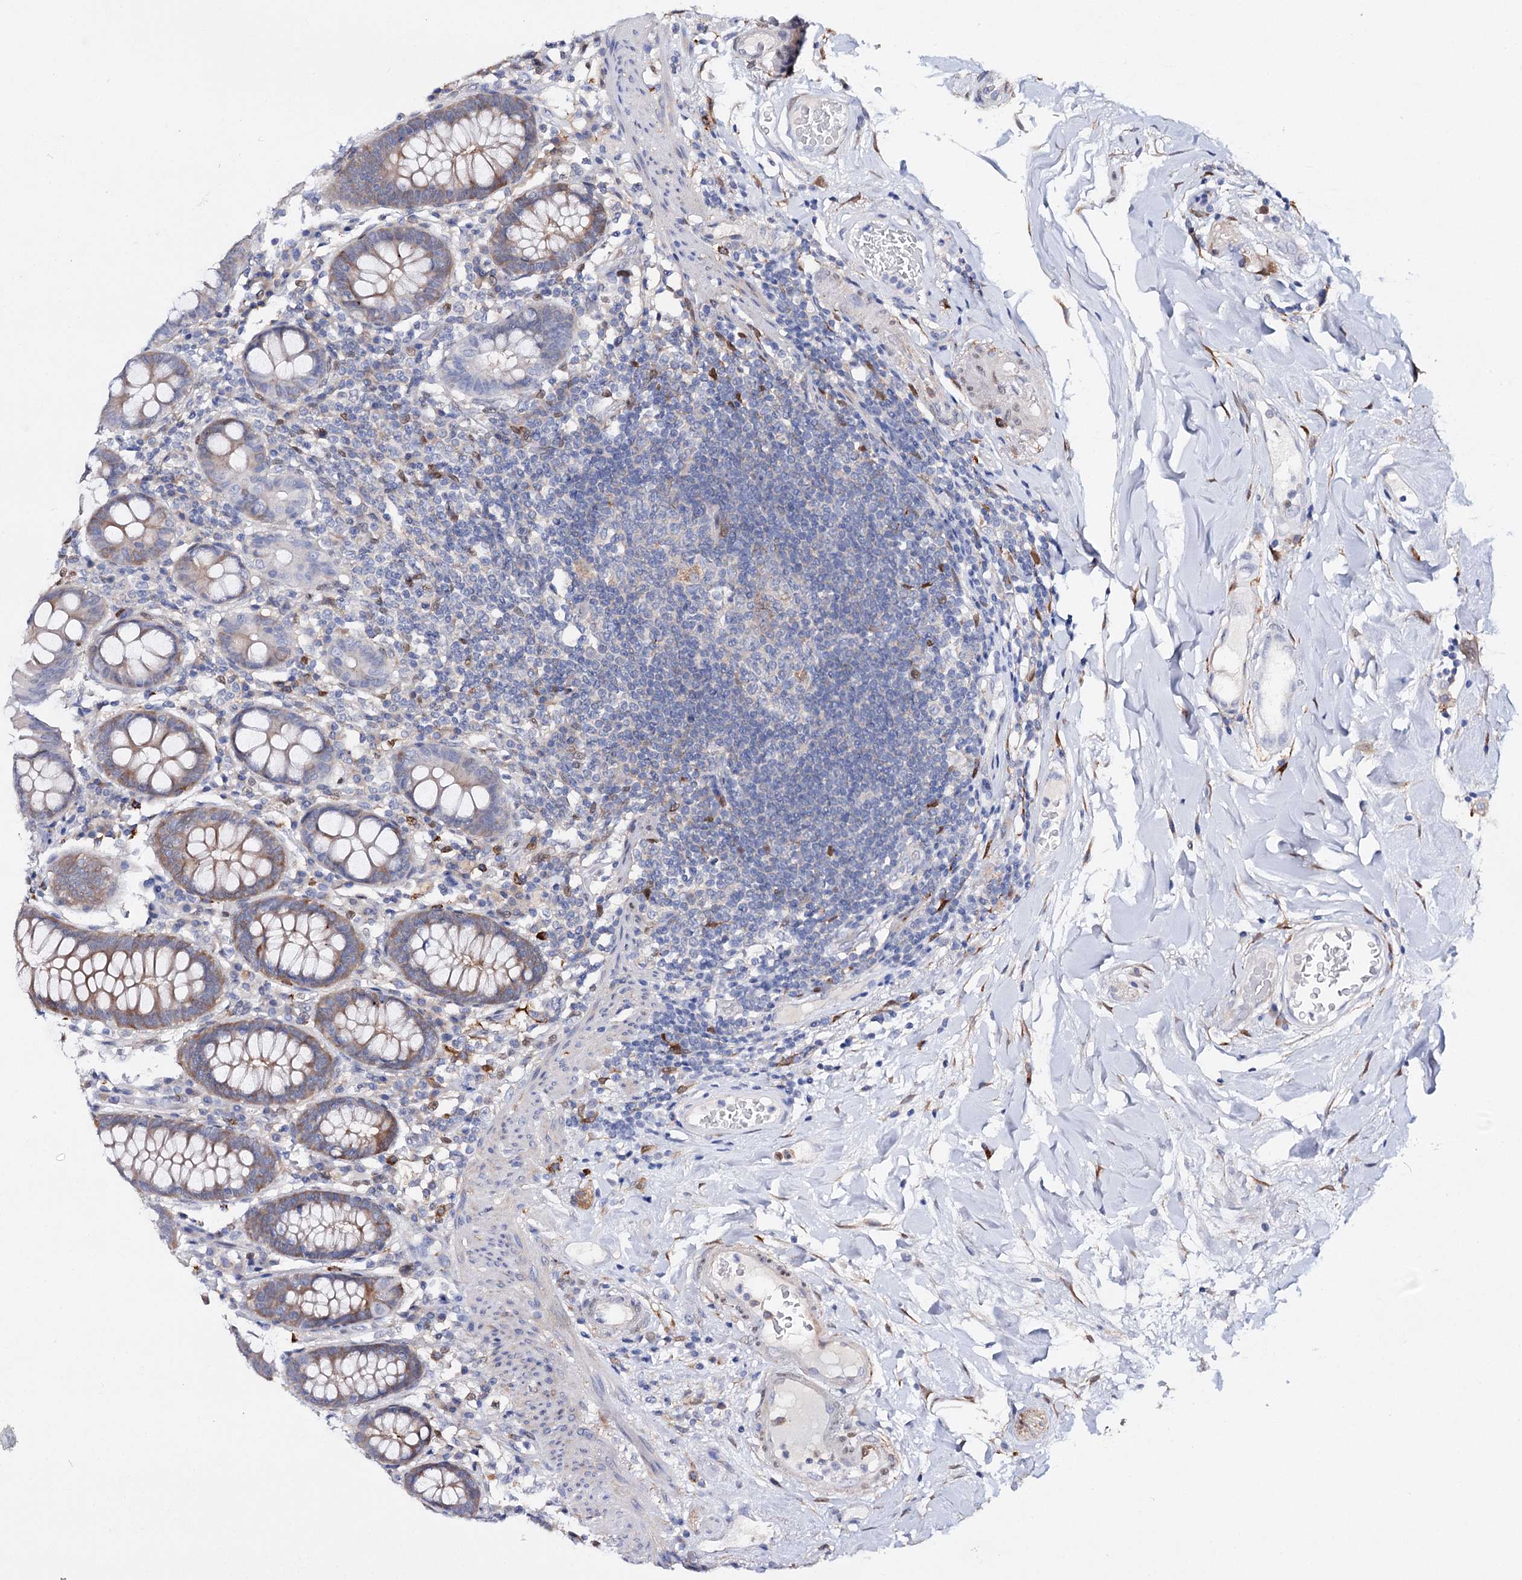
{"staining": {"intensity": "negative", "quantity": "none", "location": "none"}, "tissue": "colon", "cell_type": "Endothelial cells", "image_type": "normal", "snomed": [{"axis": "morphology", "description": "Normal tissue, NOS"}, {"axis": "topography", "description": "Colon"}], "caption": "This is an immunohistochemistry histopathology image of benign human colon. There is no staining in endothelial cells.", "gene": "CFAP46", "patient": {"sex": "female", "age": 79}}